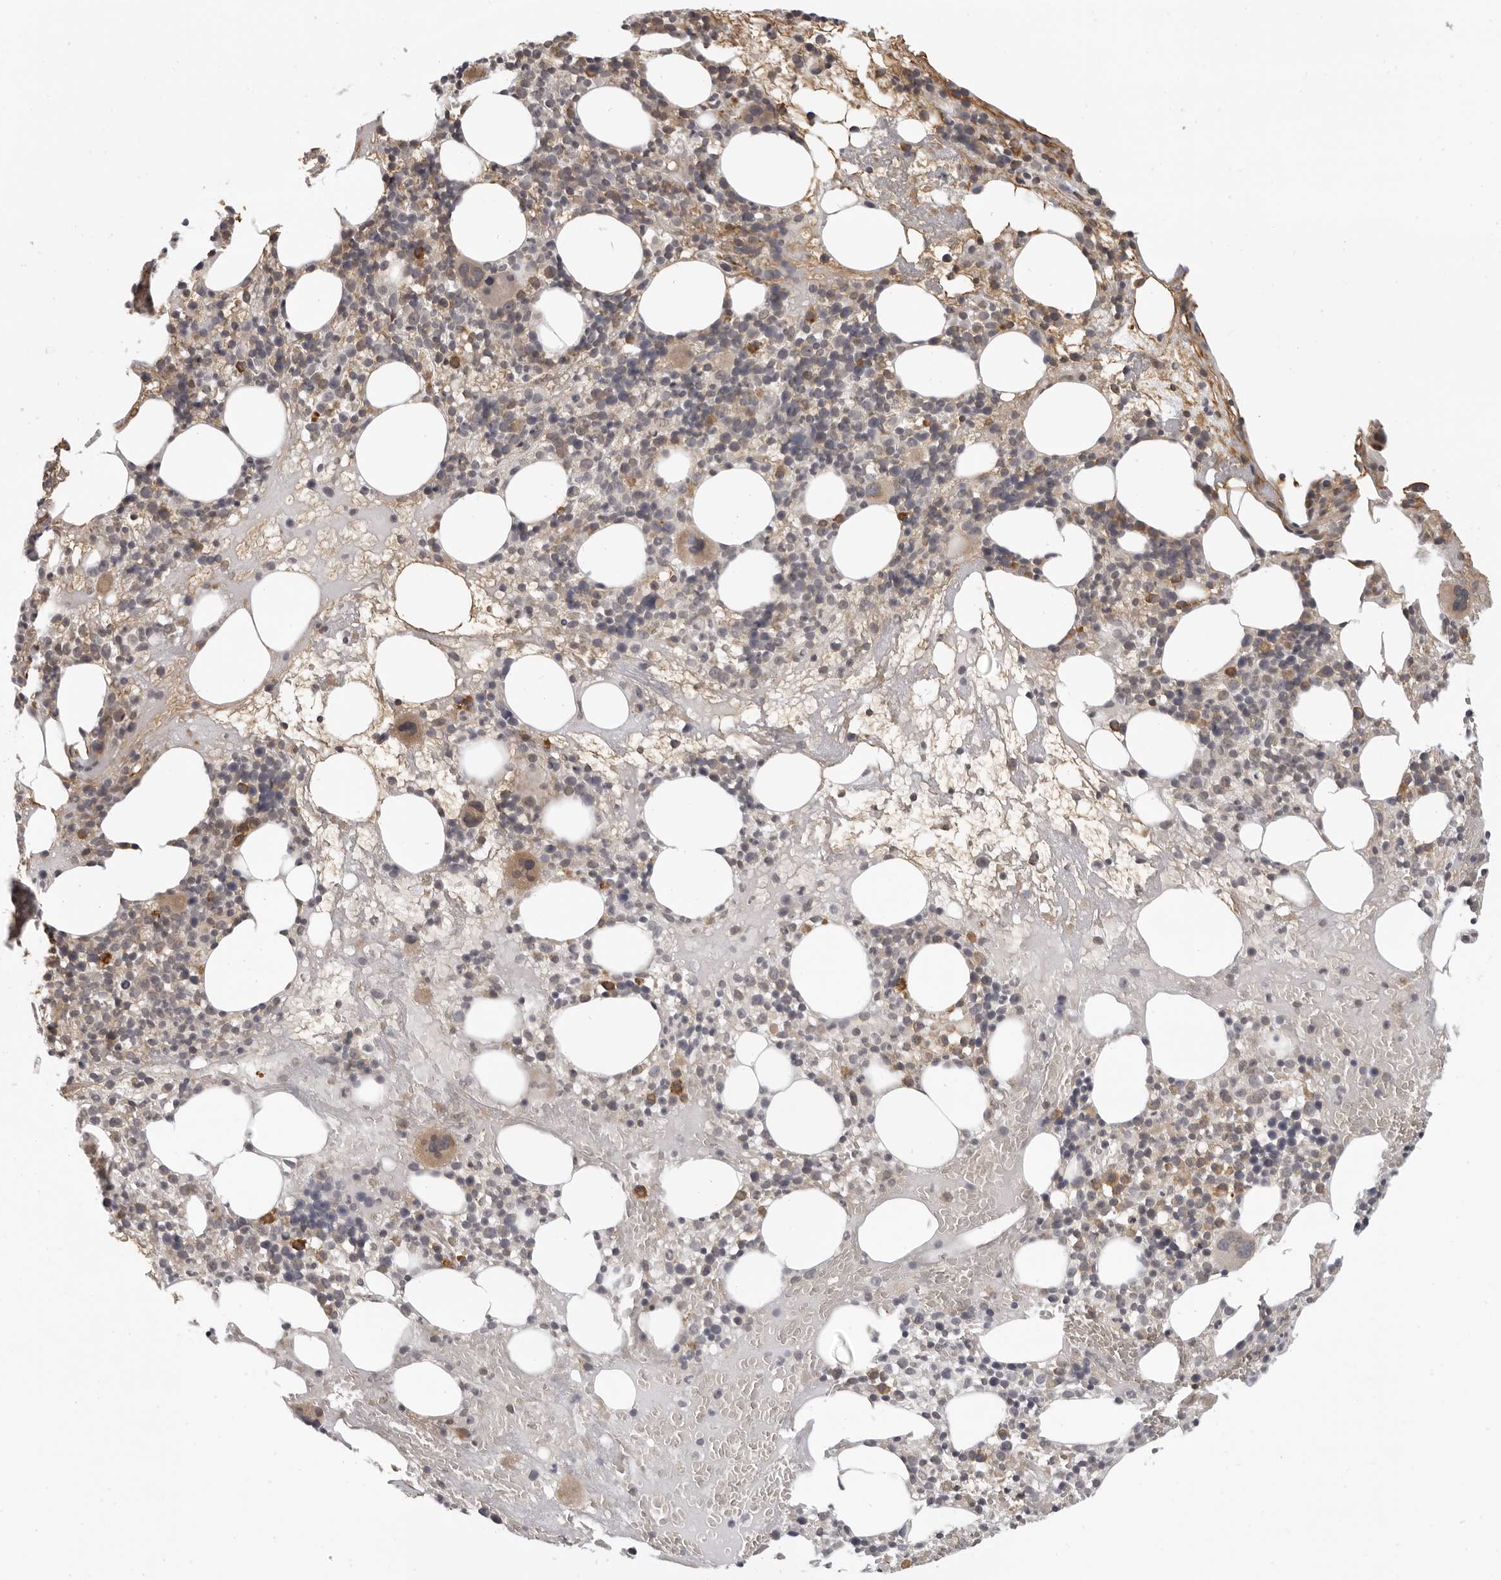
{"staining": {"intensity": "moderate", "quantity": "<25%", "location": "cytoplasmic/membranous"}, "tissue": "bone marrow", "cell_type": "Hematopoietic cells", "image_type": "normal", "snomed": [{"axis": "morphology", "description": "Normal tissue, NOS"}, {"axis": "morphology", "description": "Inflammation, NOS"}, {"axis": "topography", "description": "Bone marrow"}], "caption": "Immunohistochemical staining of normal bone marrow demonstrates <25% levels of moderate cytoplasmic/membranous protein staining in about <25% of hematopoietic cells.", "gene": "PRRC2A", "patient": {"sex": "female", "age": 77}}